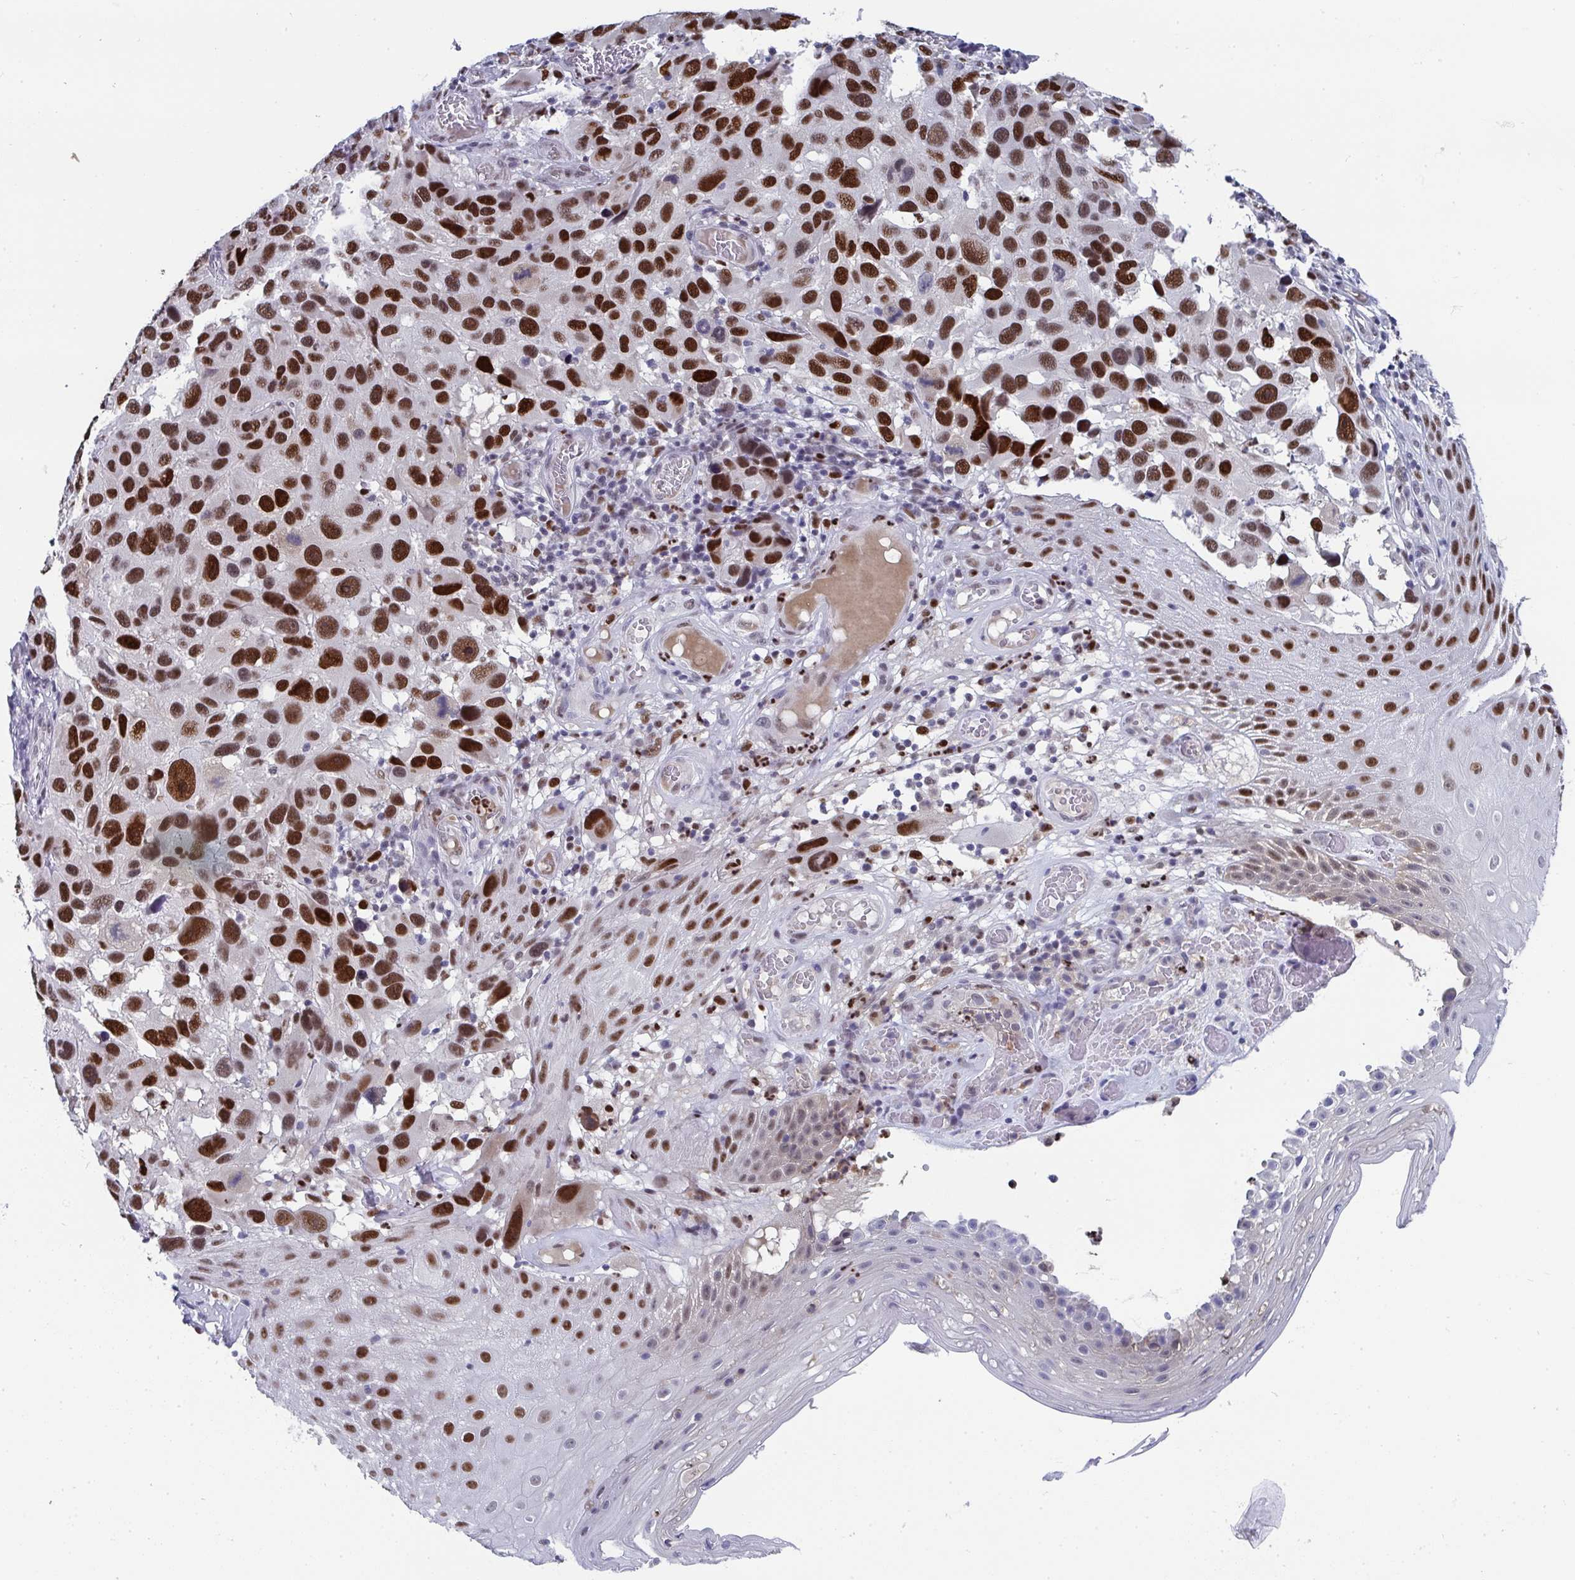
{"staining": {"intensity": "strong", "quantity": ">75%", "location": "nuclear"}, "tissue": "melanoma", "cell_type": "Tumor cells", "image_type": "cancer", "snomed": [{"axis": "morphology", "description": "Malignant melanoma, NOS"}, {"axis": "topography", "description": "Skin"}], "caption": "Malignant melanoma tissue shows strong nuclear staining in about >75% of tumor cells, visualized by immunohistochemistry.", "gene": "JDP2", "patient": {"sex": "male", "age": 53}}